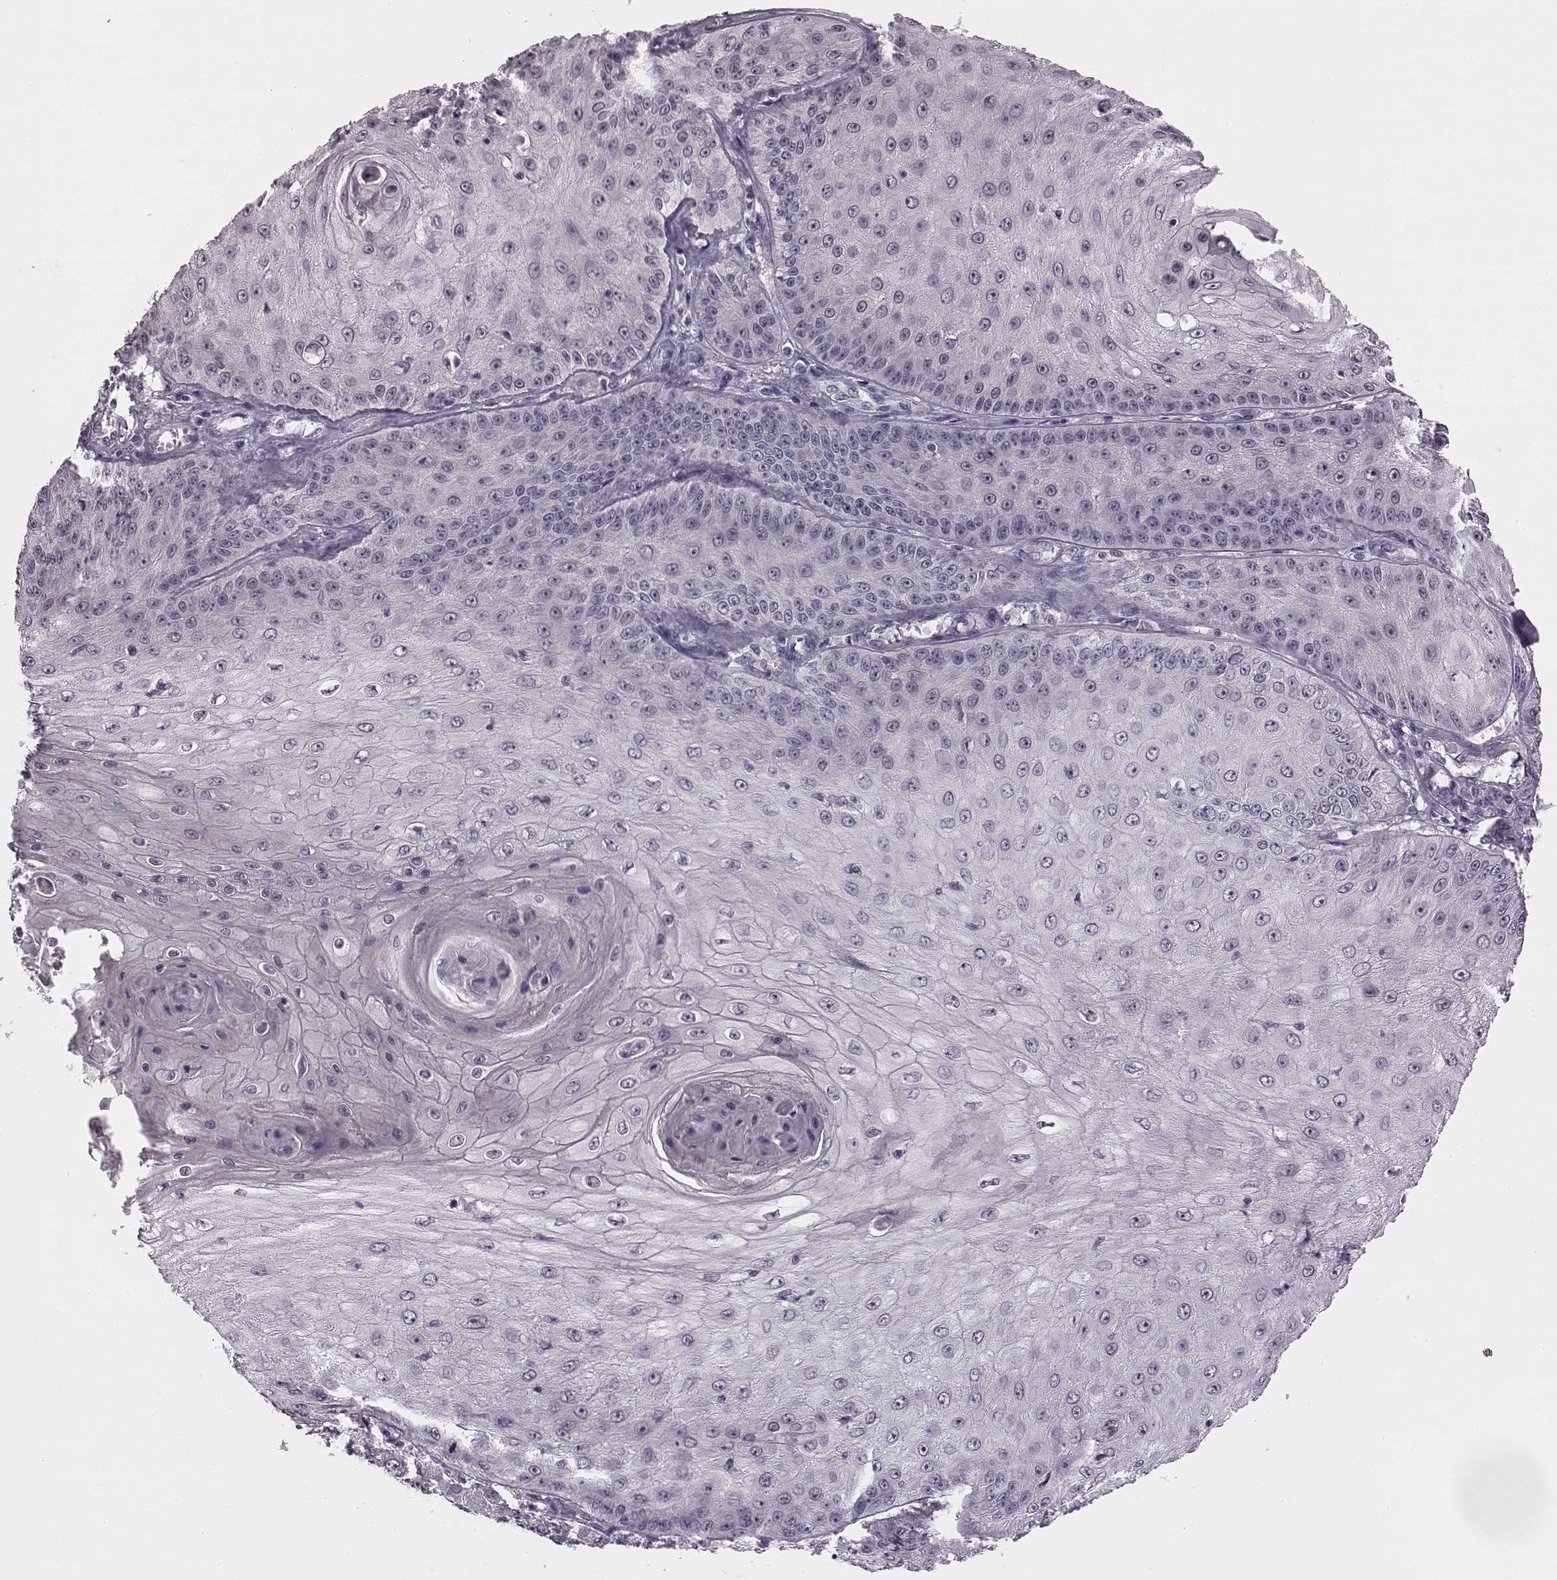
{"staining": {"intensity": "negative", "quantity": "none", "location": "none"}, "tissue": "skin cancer", "cell_type": "Tumor cells", "image_type": "cancer", "snomed": [{"axis": "morphology", "description": "Squamous cell carcinoma, NOS"}, {"axis": "topography", "description": "Skin"}], "caption": "Skin cancer was stained to show a protein in brown. There is no significant expression in tumor cells.", "gene": "C10orf62", "patient": {"sex": "male", "age": 70}}